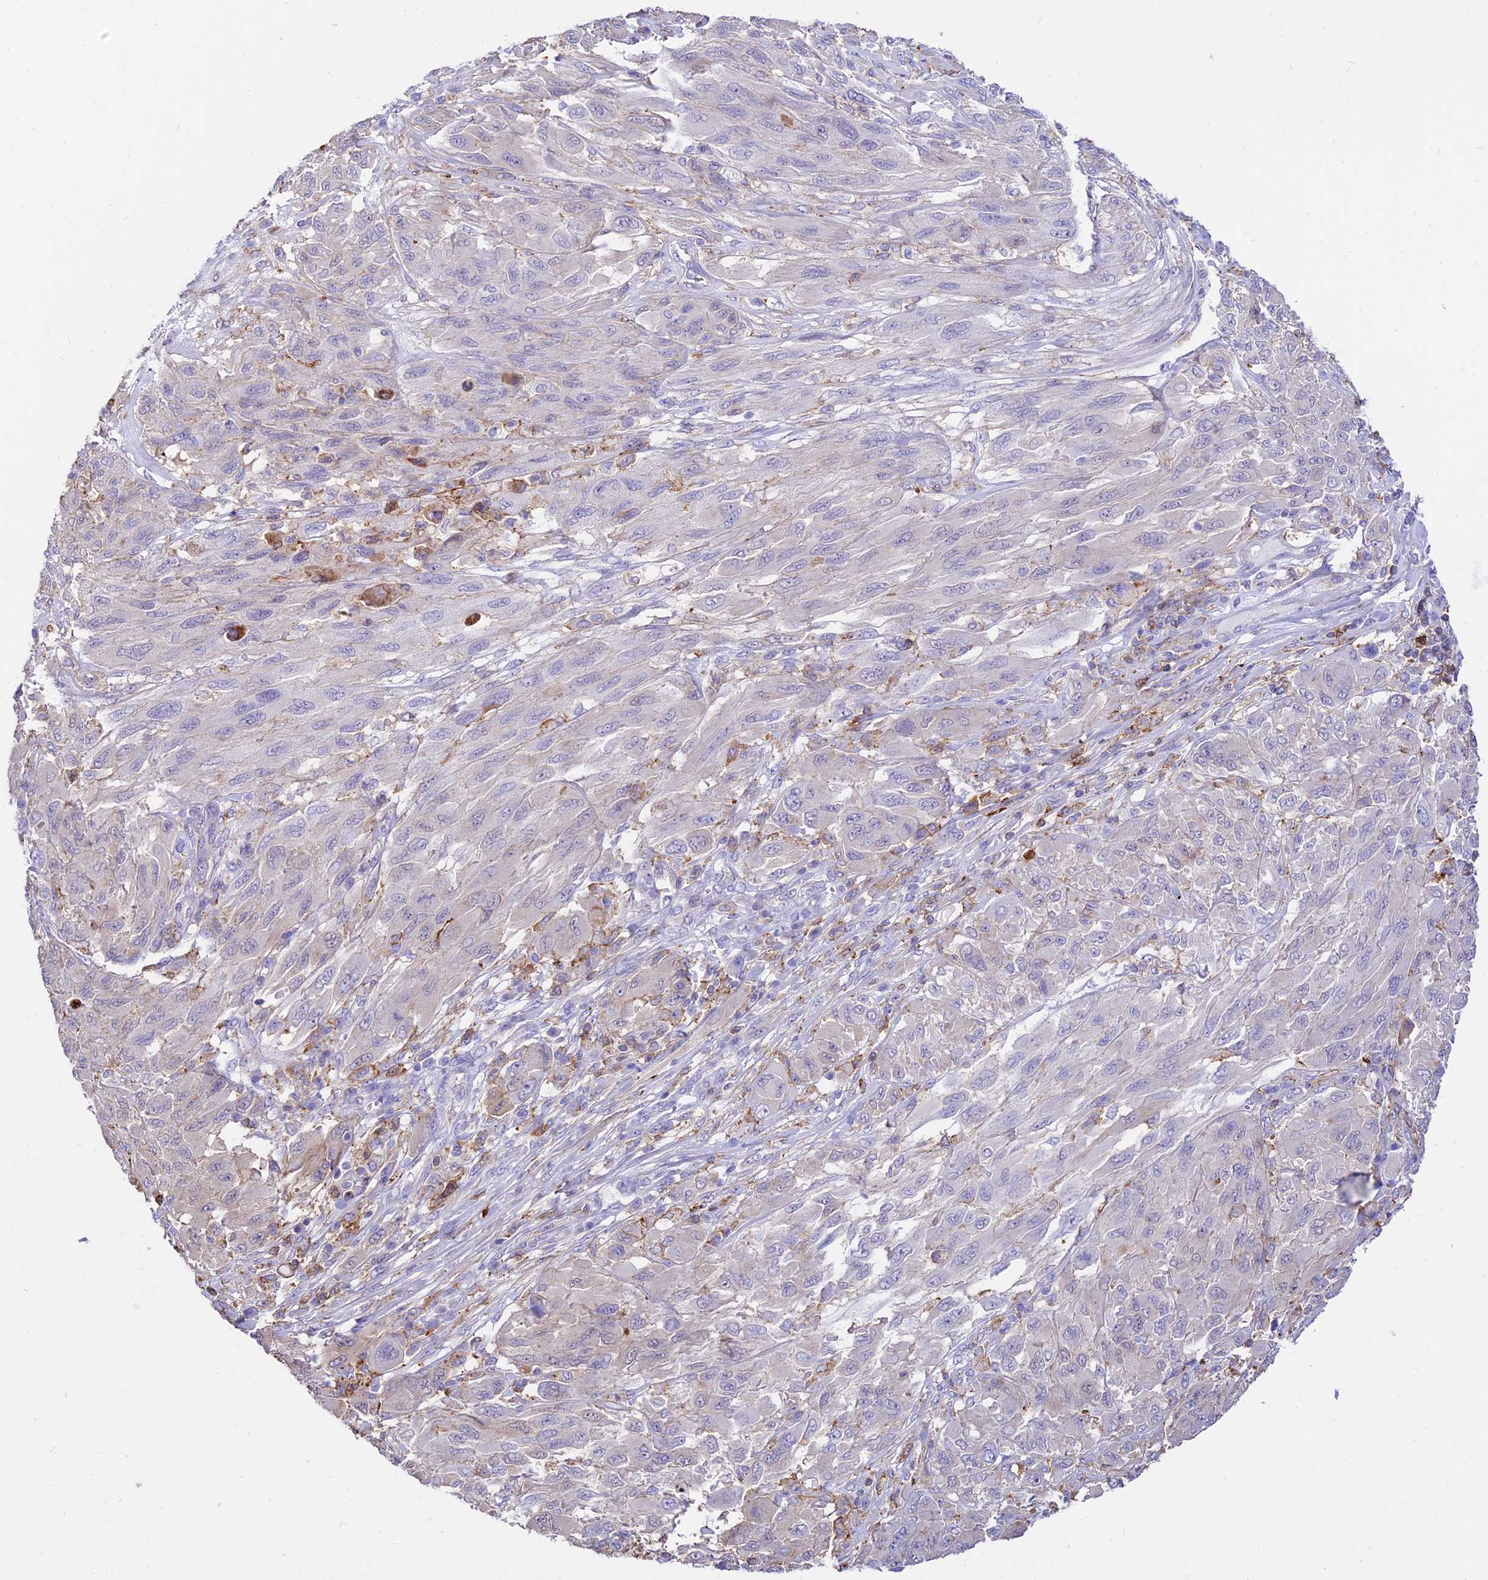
{"staining": {"intensity": "negative", "quantity": "none", "location": "none"}, "tissue": "melanoma", "cell_type": "Tumor cells", "image_type": "cancer", "snomed": [{"axis": "morphology", "description": "Malignant melanoma, NOS"}, {"axis": "topography", "description": "Skin"}], "caption": "High power microscopy photomicrograph of an IHC photomicrograph of melanoma, revealing no significant positivity in tumor cells.", "gene": "SREK1IP1", "patient": {"sex": "female", "age": 91}}